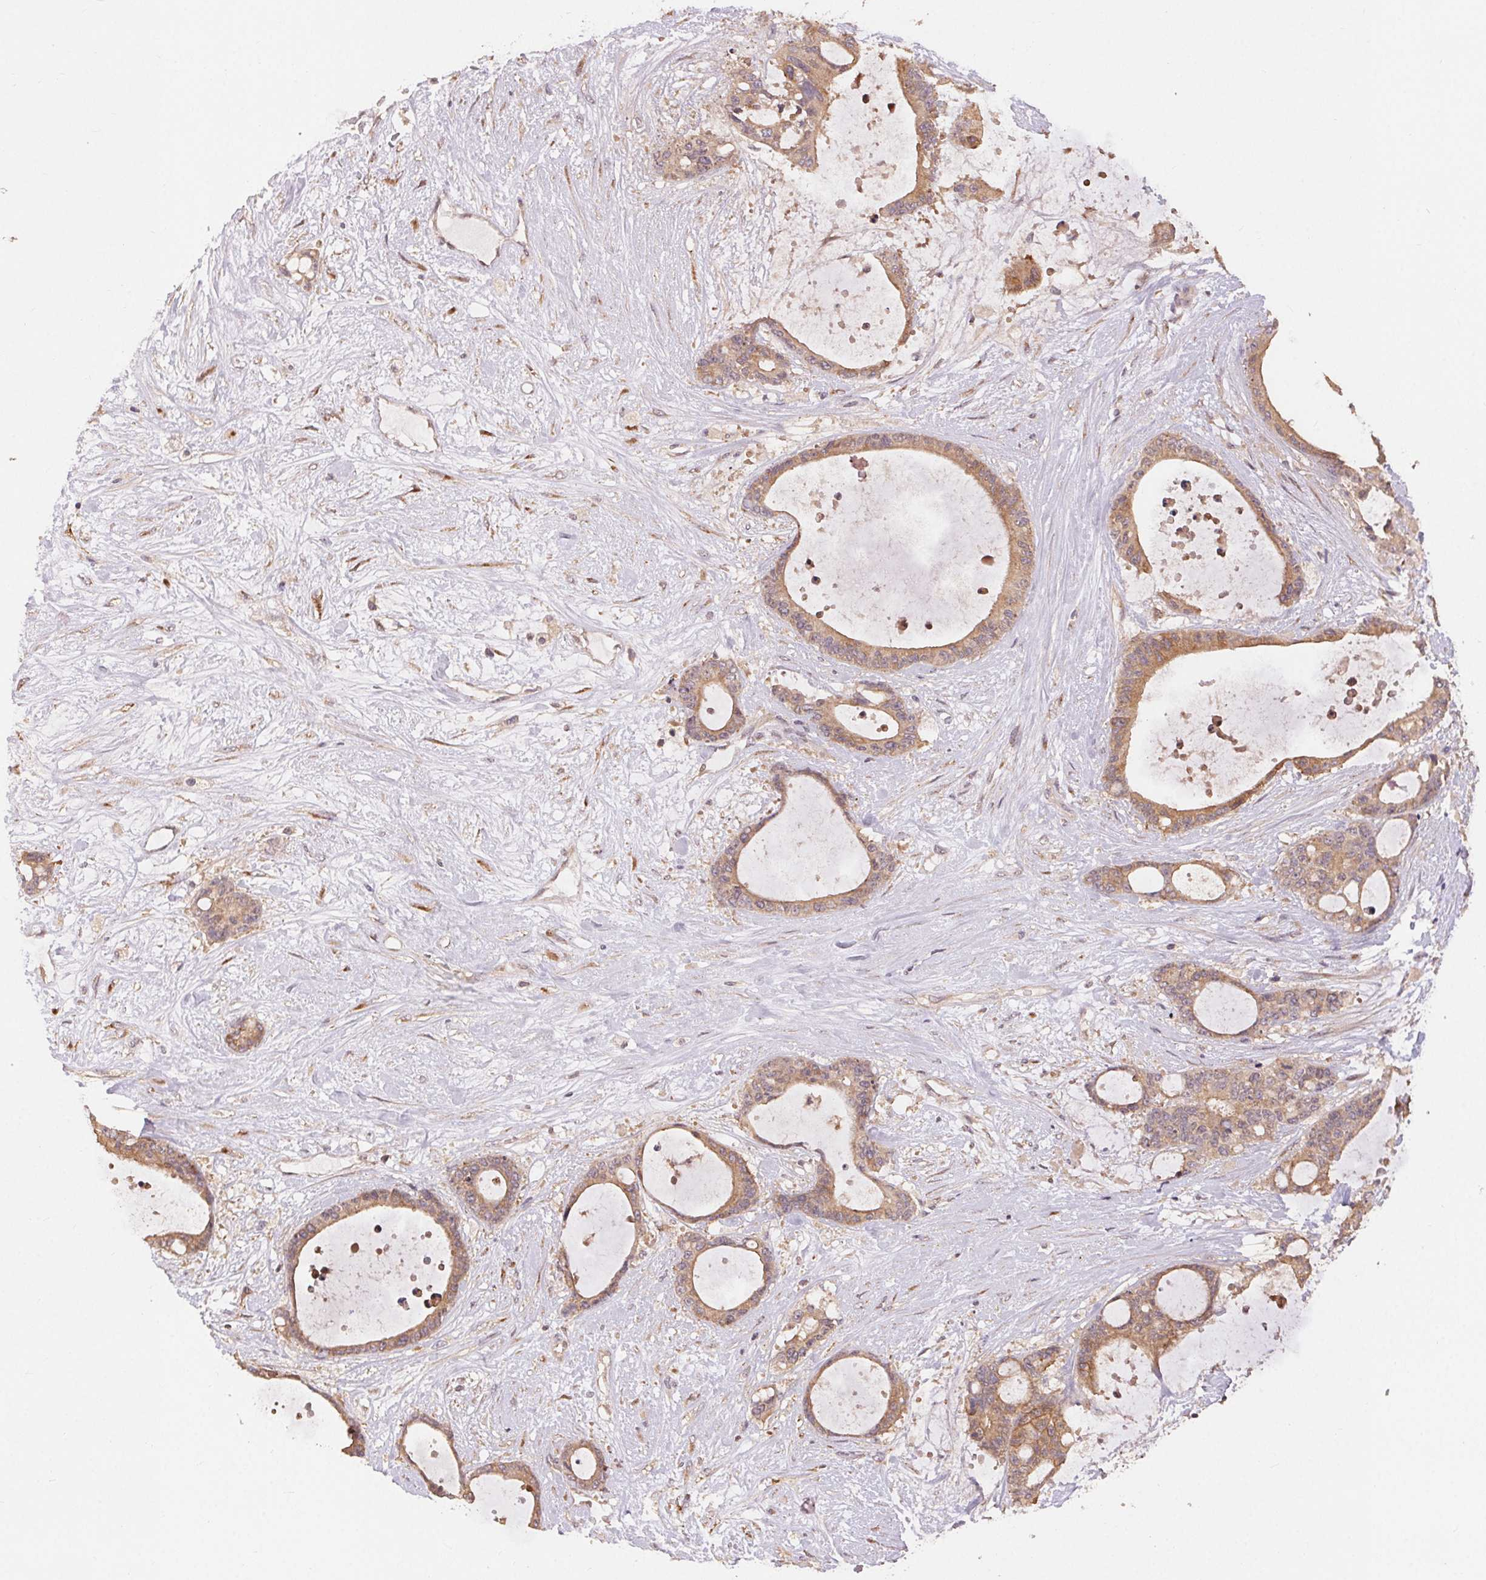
{"staining": {"intensity": "moderate", "quantity": ">75%", "location": "cytoplasmic/membranous"}, "tissue": "liver cancer", "cell_type": "Tumor cells", "image_type": "cancer", "snomed": [{"axis": "morphology", "description": "Normal tissue, NOS"}, {"axis": "morphology", "description": "Cholangiocarcinoma"}, {"axis": "topography", "description": "Liver"}, {"axis": "topography", "description": "Peripheral nerve tissue"}], "caption": "Protein staining displays moderate cytoplasmic/membranous staining in about >75% of tumor cells in cholangiocarcinoma (liver).", "gene": "MAPKAPK2", "patient": {"sex": "female", "age": 73}}